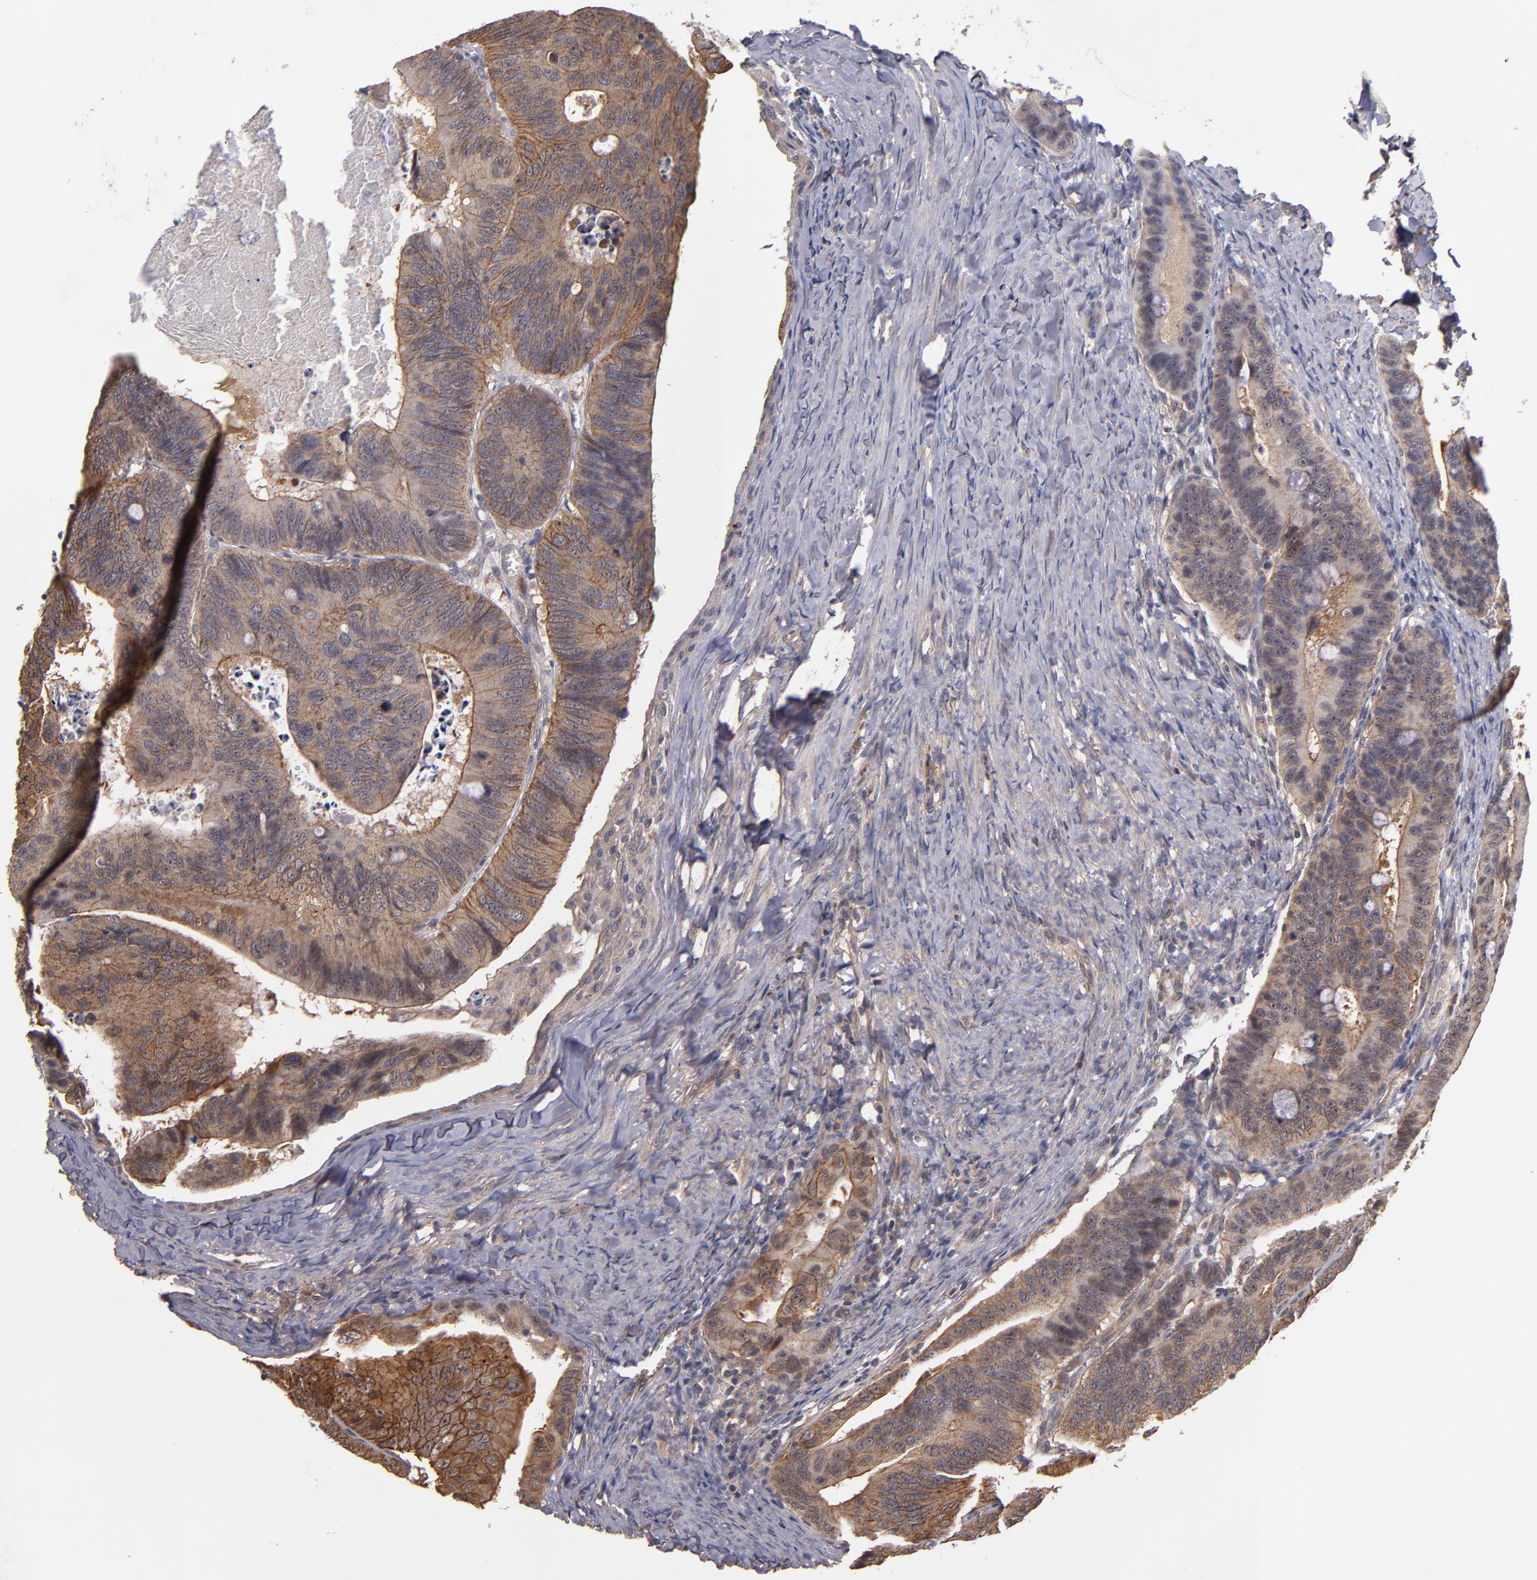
{"staining": {"intensity": "moderate", "quantity": ">75%", "location": "cytoplasmic/membranous"}, "tissue": "colorectal cancer", "cell_type": "Tumor cells", "image_type": "cancer", "snomed": [{"axis": "morphology", "description": "Adenocarcinoma, NOS"}, {"axis": "topography", "description": "Colon"}], "caption": "Adenocarcinoma (colorectal) stained with a brown dye exhibits moderate cytoplasmic/membranous positive positivity in approximately >75% of tumor cells.", "gene": "CTSO", "patient": {"sex": "female", "age": 55}}